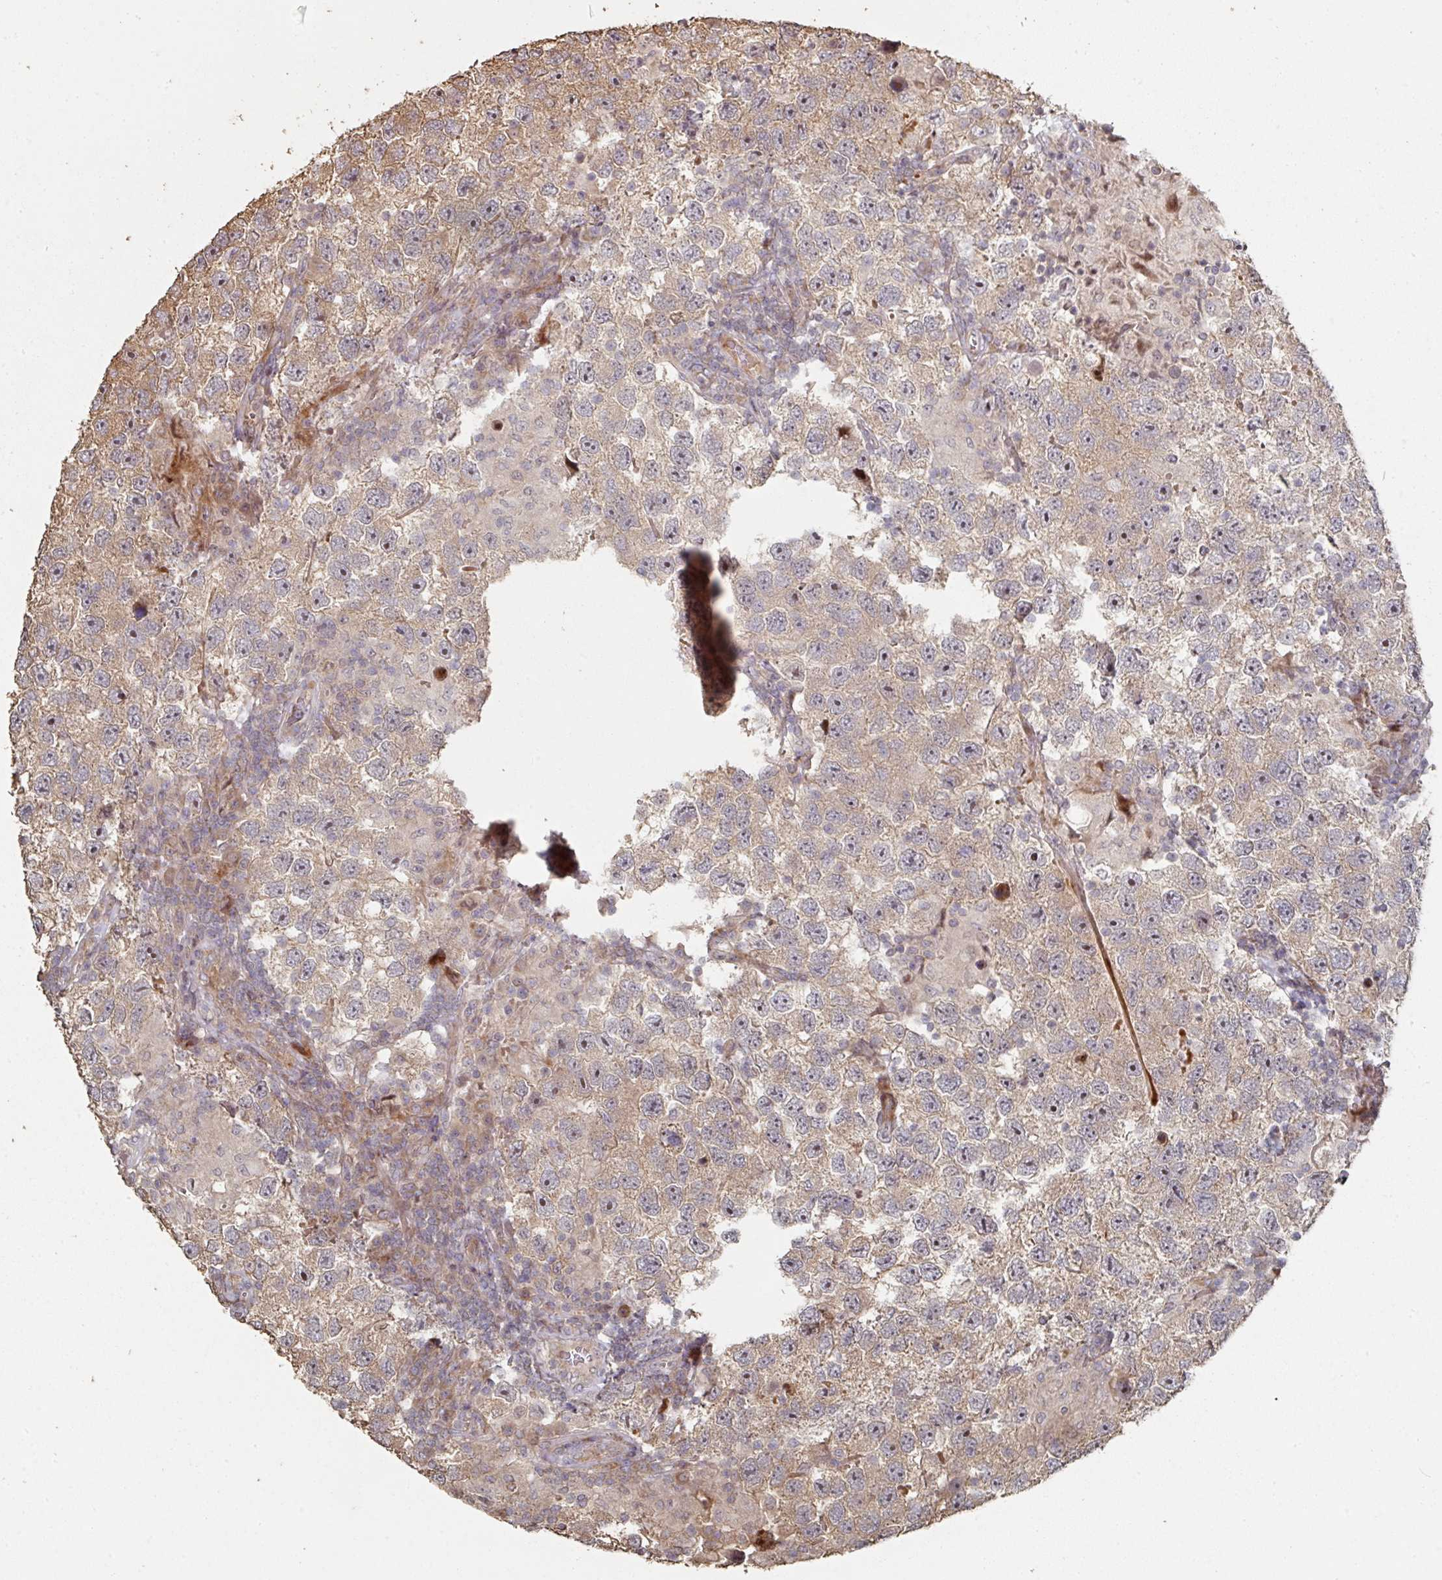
{"staining": {"intensity": "weak", "quantity": ">75%", "location": "cytoplasmic/membranous"}, "tissue": "testis cancer", "cell_type": "Tumor cells", "image_type": "cancer", "snomed": [{"axis": "morphology", "description": "Seminoma, NOS"}, {"axis": "topography", "description": "Testis"}], "caption": "The photomicrograph reveals immunohistochemical staining of testis cancer (seminoma). There is weak cytoplasmic/membranous staining is present in about >75% of tumor cells.", "gene": "CA7", "patient": {"sex": "male", "age": 26}}